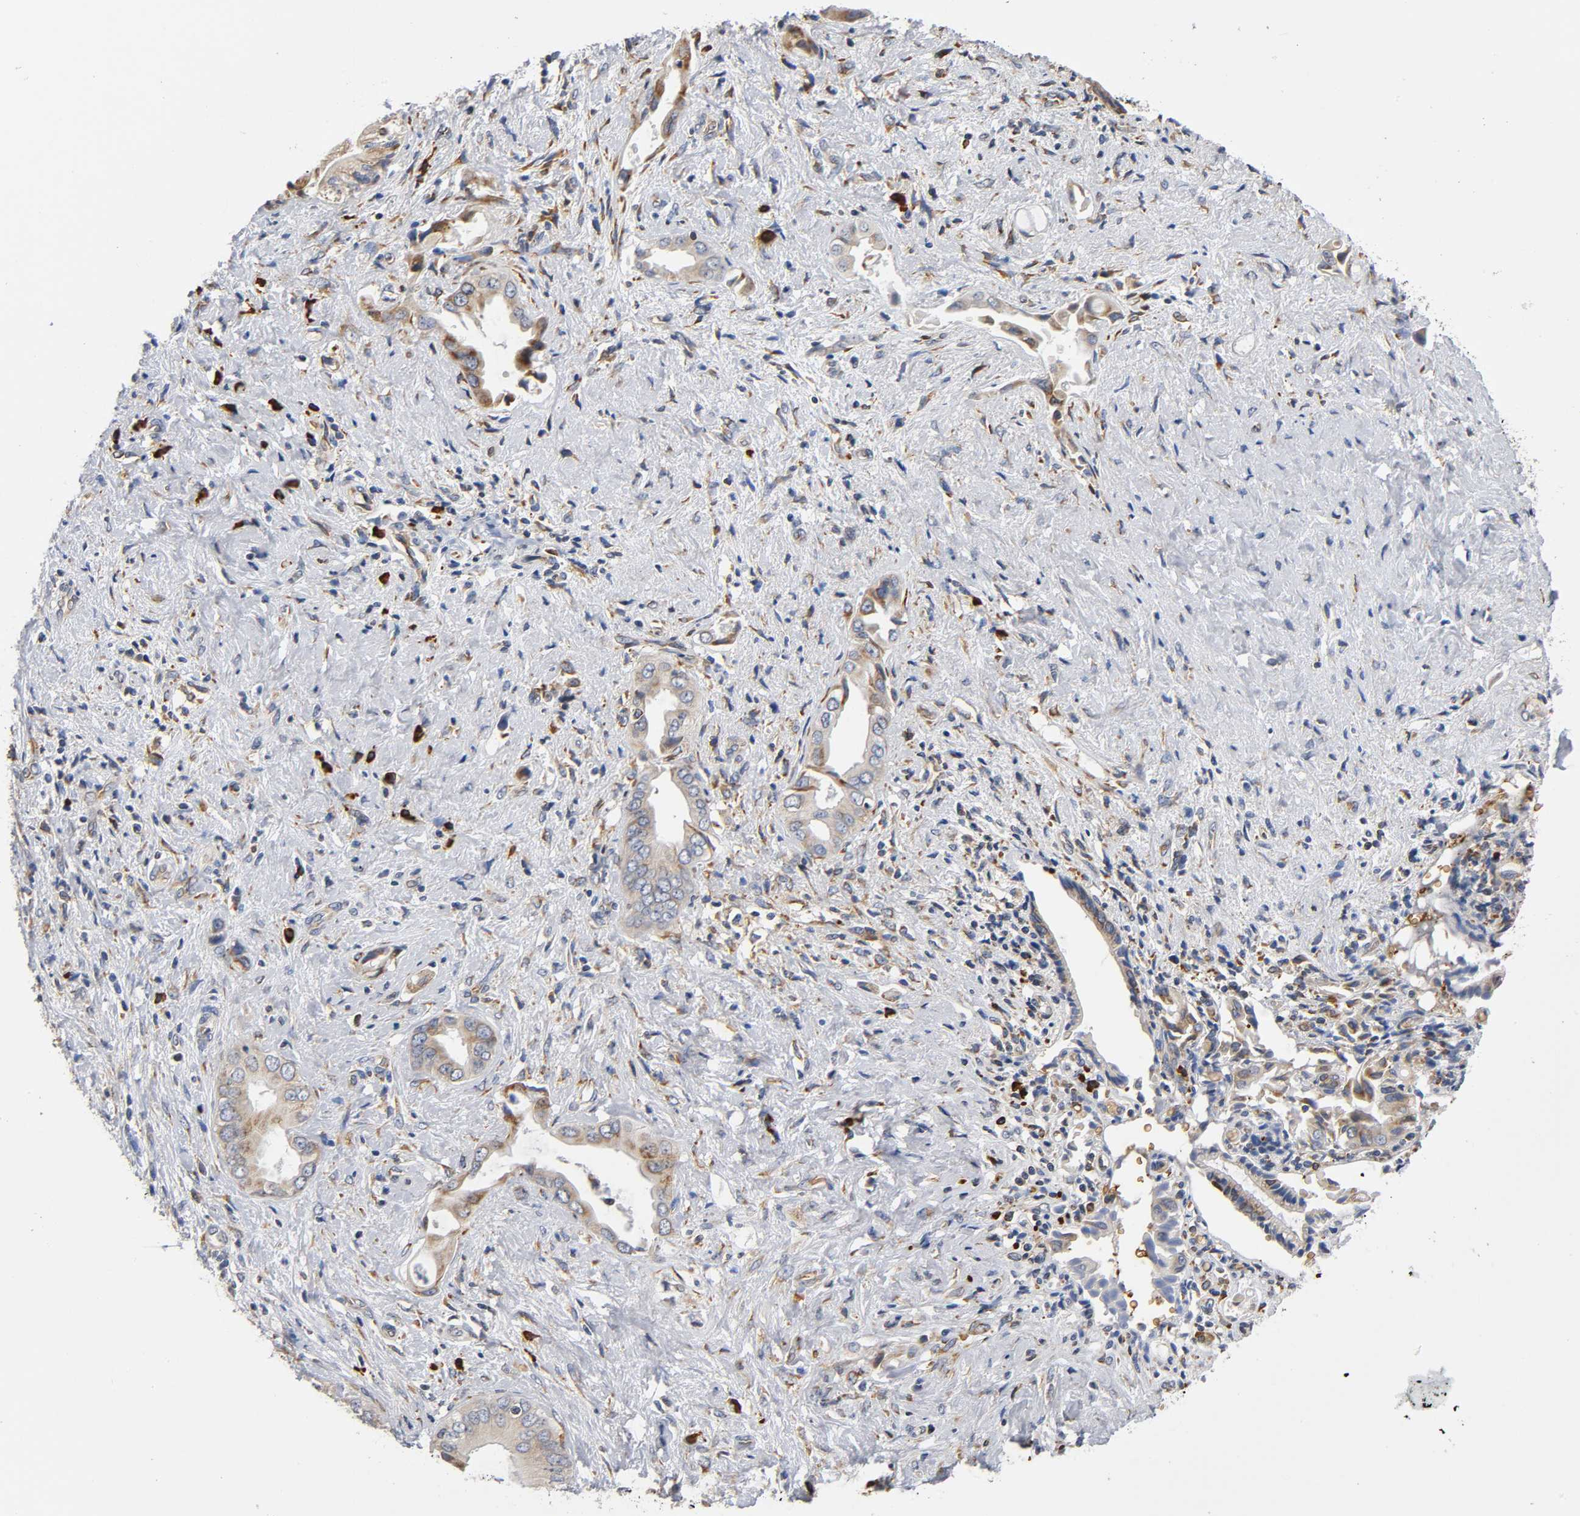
{"staining": {"intensity": "weak", "quantity": "25%-75%", "location": "cytoplasmic/membranous"}, "tissue": "liver cancer", "cell_type": "Tumor cells", "image_type": "cancer", "snomed": [{"axis": "morphology", "description": "Cholangiocarcinoma"}, {"axis": "topography", "description": "Liver"}], "caption": "There is low levels of weak cytoplasmic/membranous positivity in tumor cells of cholangiocarcinoma (liver), as demonstrated by immunohistochemical staining (brown color).", "gene": "UCKL1", "patient": {"sex": "male", "age": 58}}